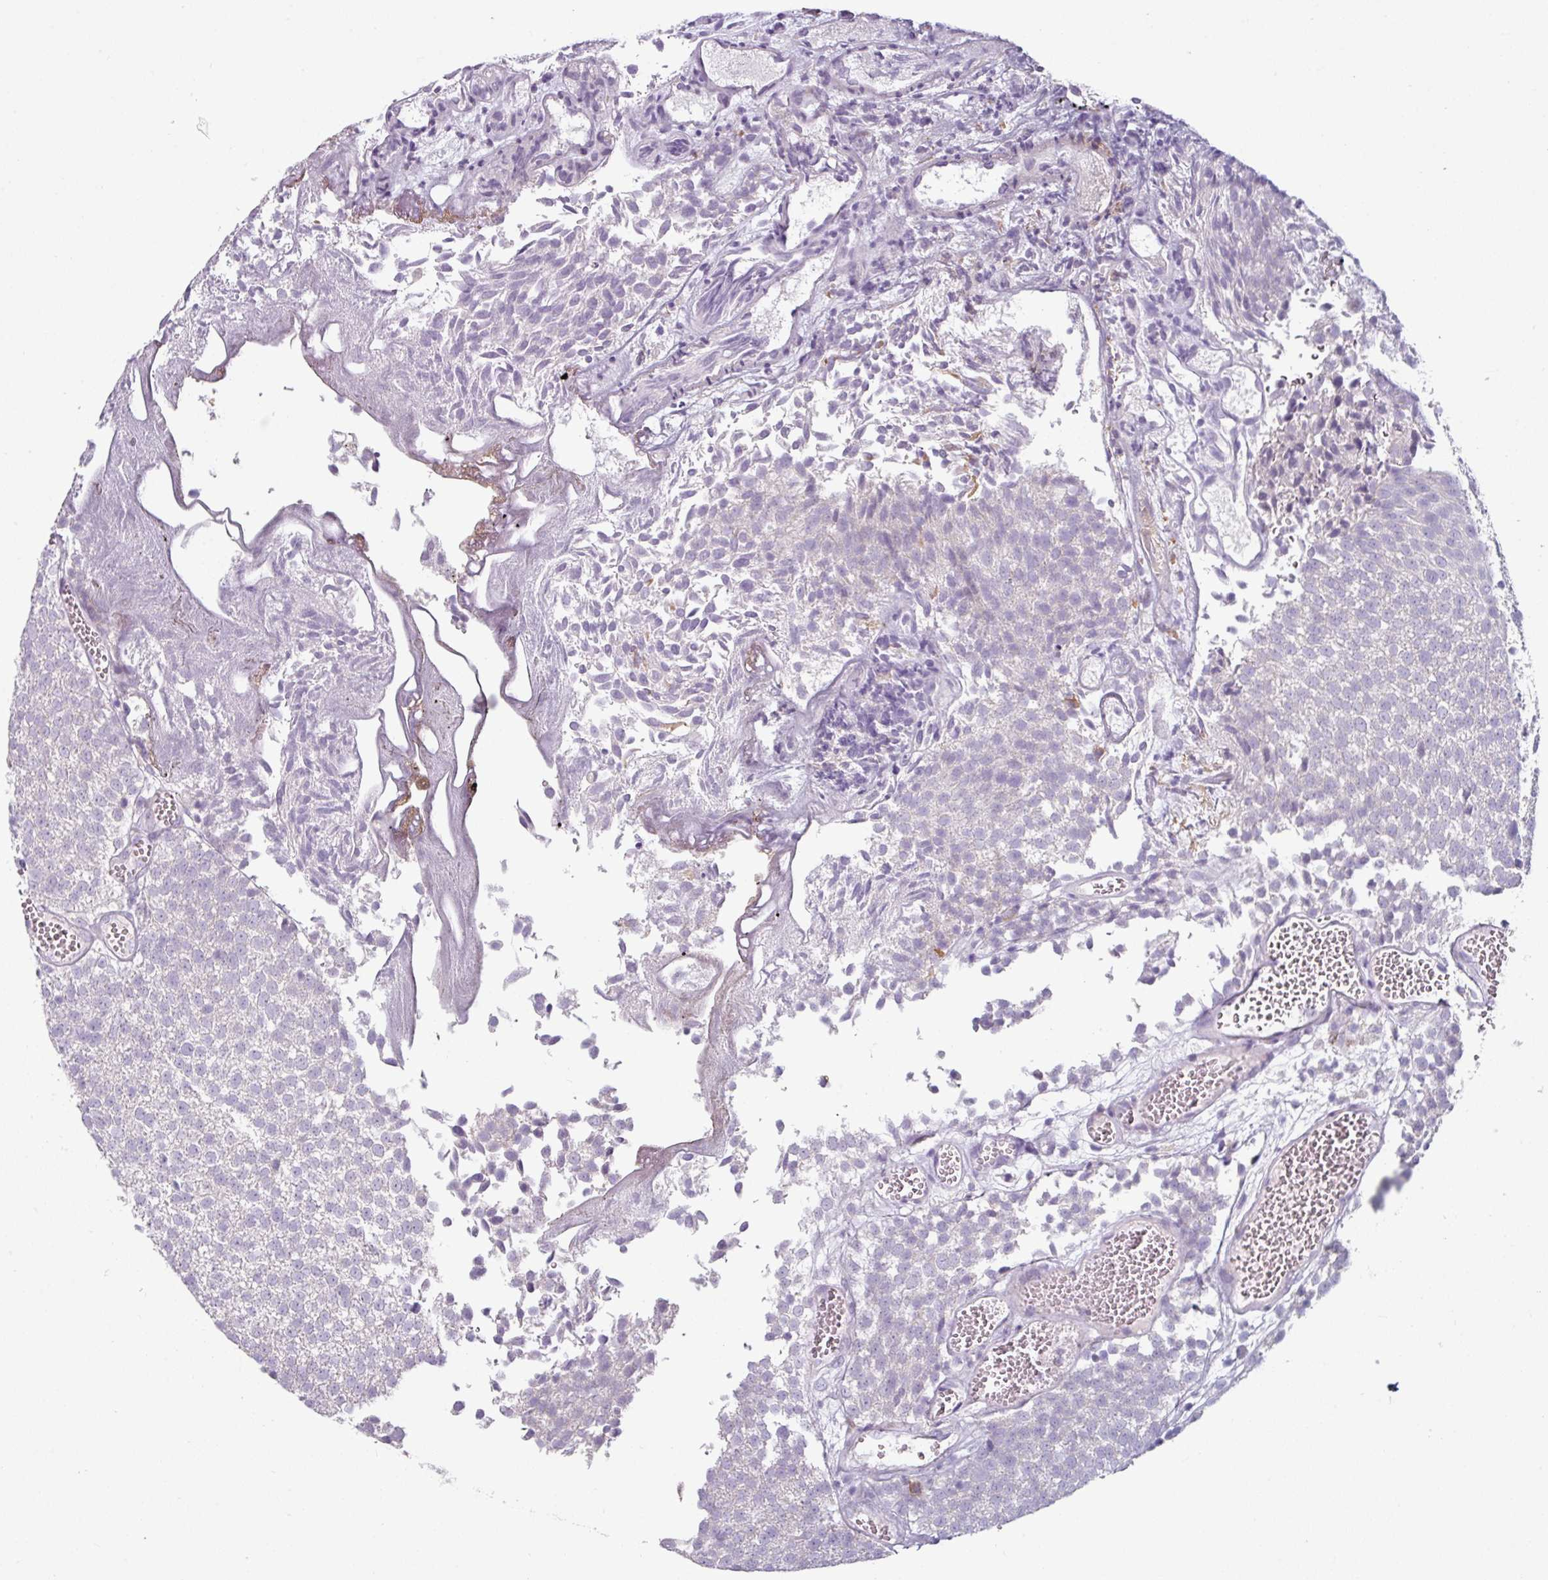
{"staining": {"intensity": "negative", "quantity": "none", "location": "none"}, "tissue": "urothelial cancer", "cell_type": "Tumor cells", "image_type": "cancer", "snomed": [{"axis": "morphology", "description": "Urothelial carcinoma, Low grade"}, {"axis": "topography", "description": "Urinary bladder"}], "caption": "This is a micrograph of immunohistochemistry staining of urothelial cancer, which shows no staining in tumor cells.", "gene": "MTMR14", "patient": {"sex": "female", "age": 79}}